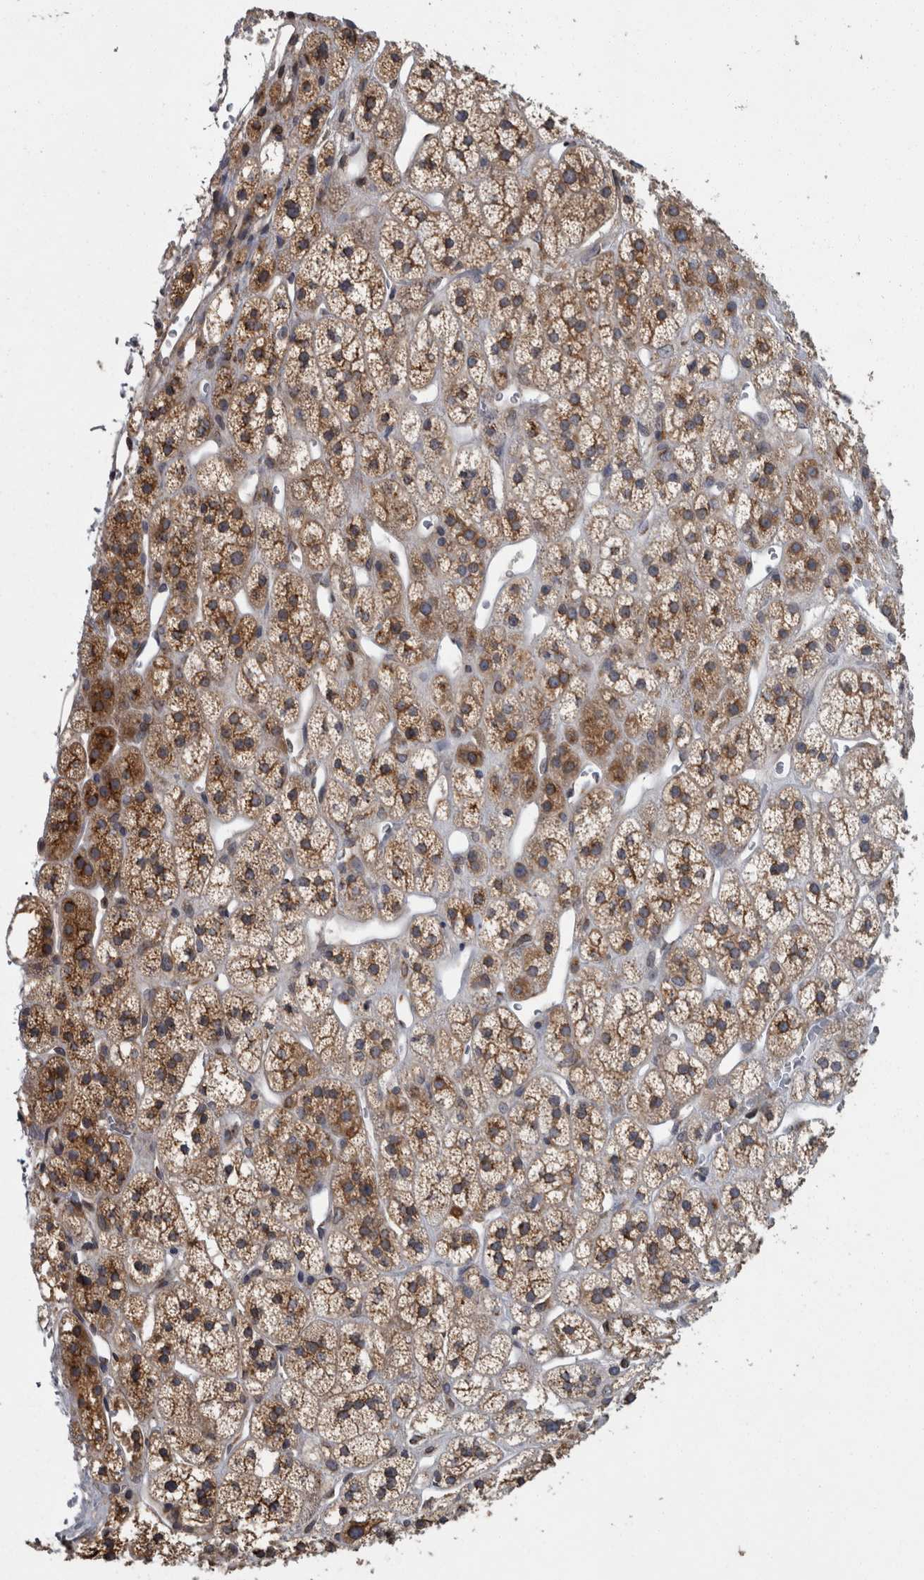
{"staining": {"intensity": "moderate", "quantity": ">75%", "location": "cytoplasmic/membranous"}, "tissue": "adrenal gland", "cell_type": "Glandular cells", "image_type": "normal", "snomed": [{"axis": "morphology", "description": "Normal tissue, NOS"}, {"axis": "topography", "description": "Adrenal gland"}], "caption": "Protein expression analysis of benign adrenal gland reveals moderate cytoplasmic/membranous positivity in about >75% of glandular cells.", "gene": "LMAN2L", "patient": {"sex": "male", "age": 56}}